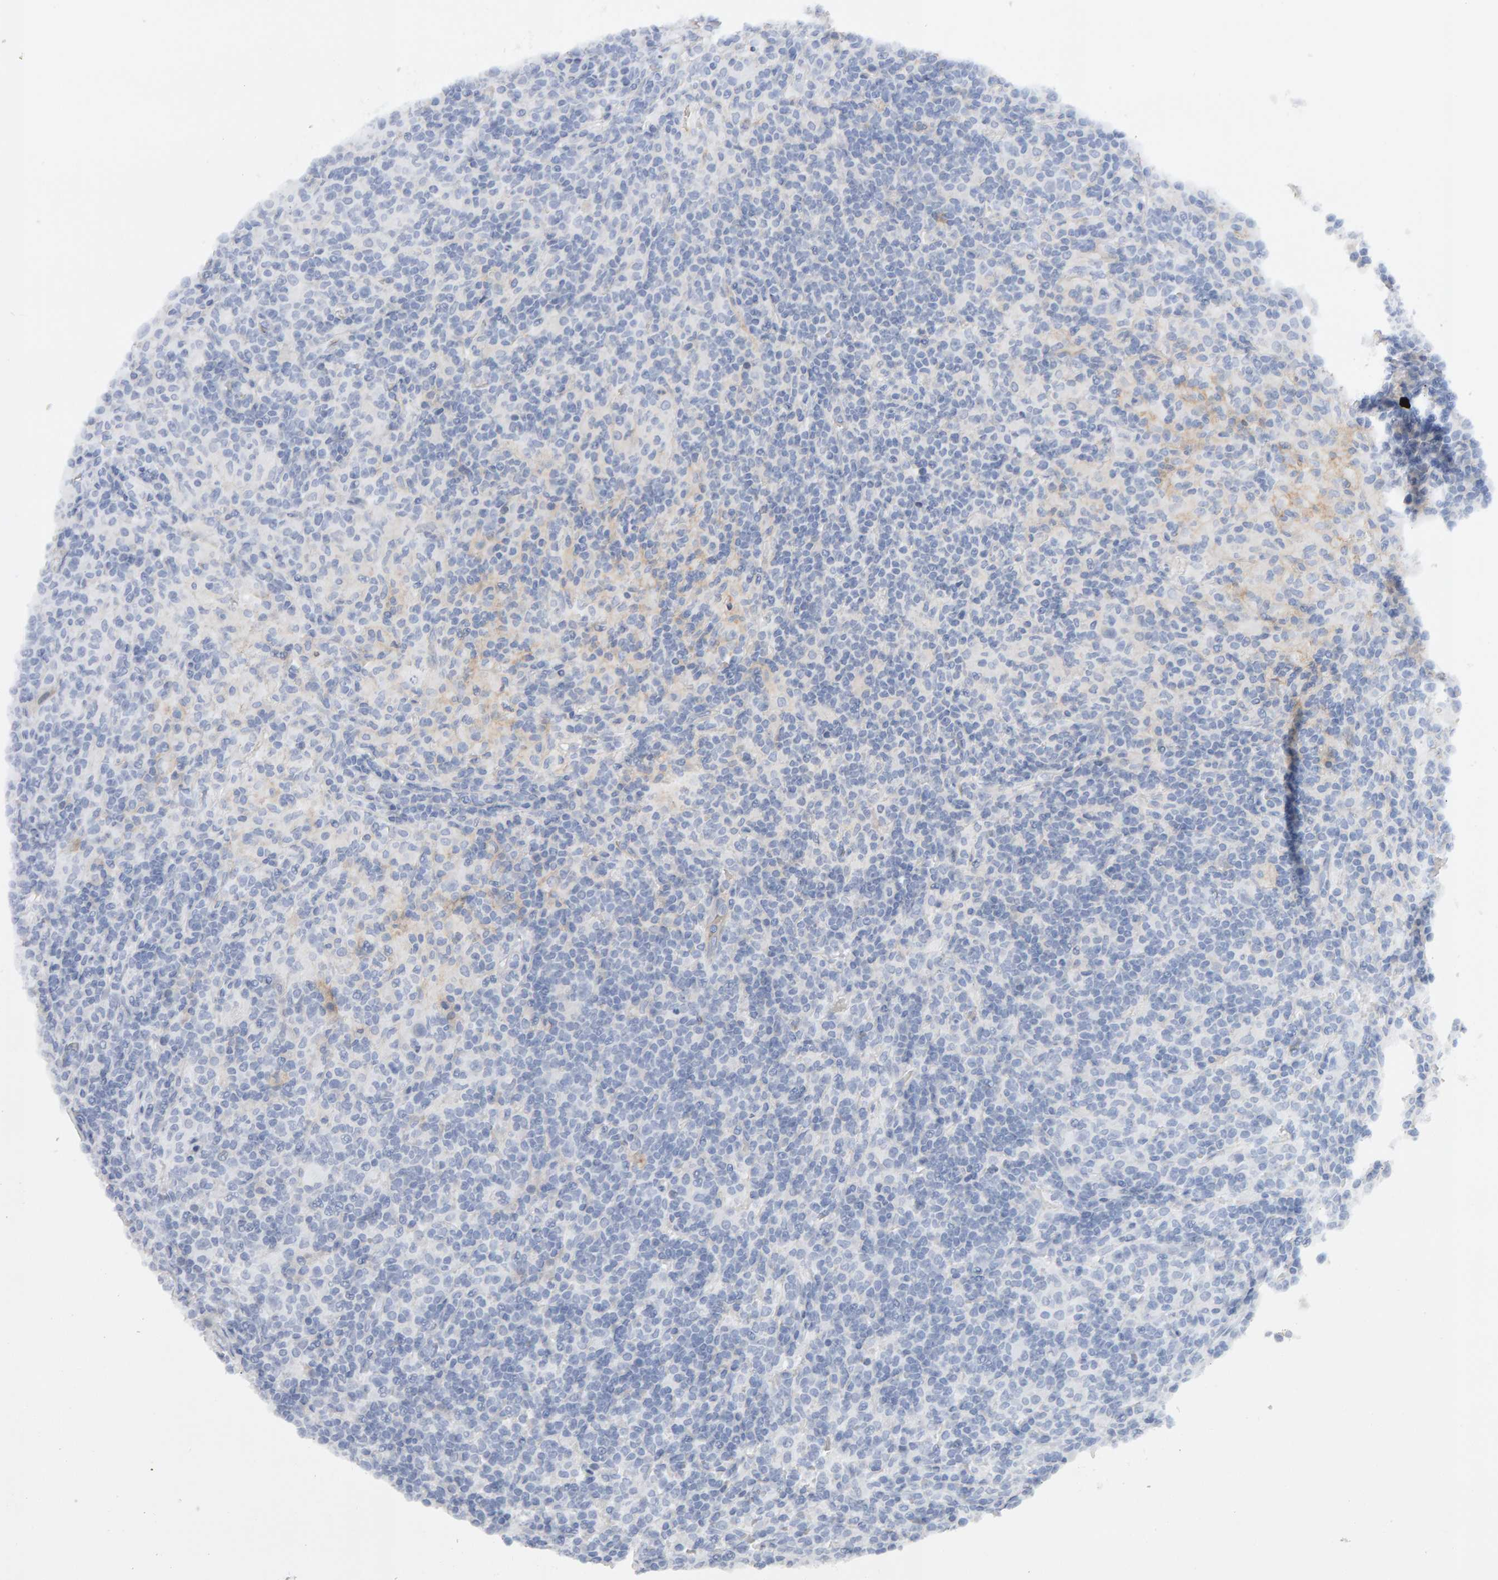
{"staining": {"intensity": "negative", "quantity": "none", "location": "none"}, "tissue": "lymphoma", "cell_type": "Tumor cells", "image_type": "cancer", "snomed": [{"axis": "morphology", "description": "Hodgkin's disease, NOS"}, {"axis": "topography", "description": "Lymph node"}], "caption": "High magnification brightfield microscopy of Hodgkin's disease stained with DAB (3,3'-diaminobenzidine) (brown) and counterstained with hematoxylin (blue): tumor cells show no significant expression.", "gene": "METRNL", "patient": {"sex": "male", "age": 70}}